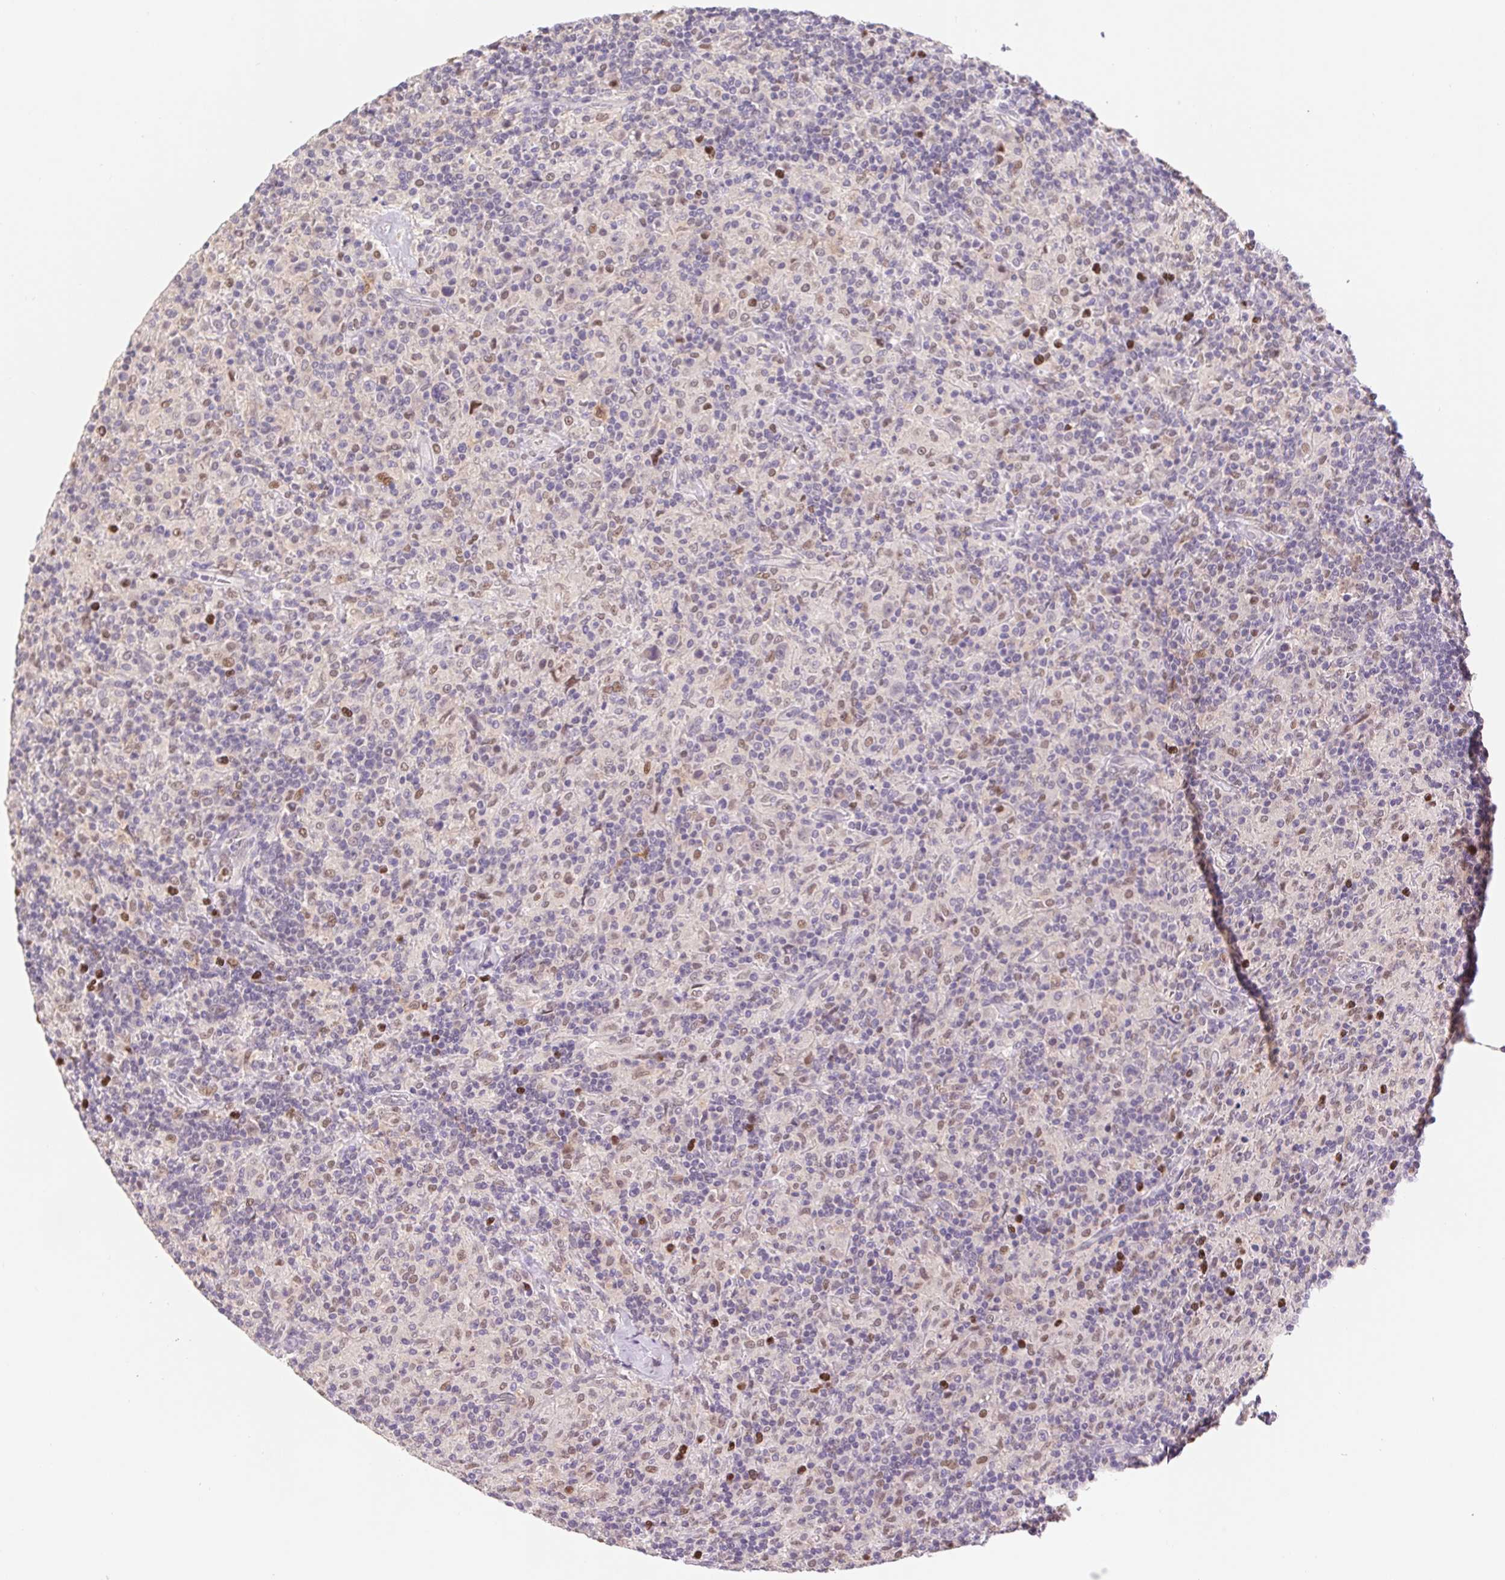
{"staining": {"intensity": "negative", "quantity": "none", "location": "none"}, "tissue": "lymphoma", "cell_type": "Tumor cells", "image_type": "cancer", "snomed": [{"axis": "morphology", "description": "Hodgkin's disease, NOS"}, {"axis": "topography", "description": "Lymph node"}], "caption": "An IHC image of Hodgkin's disease is shown. There is no staining in tumor cells of Hodgkin's disease.", "gene": "L3MBTL4", "patient": {"sex": "male", "age": 70}}